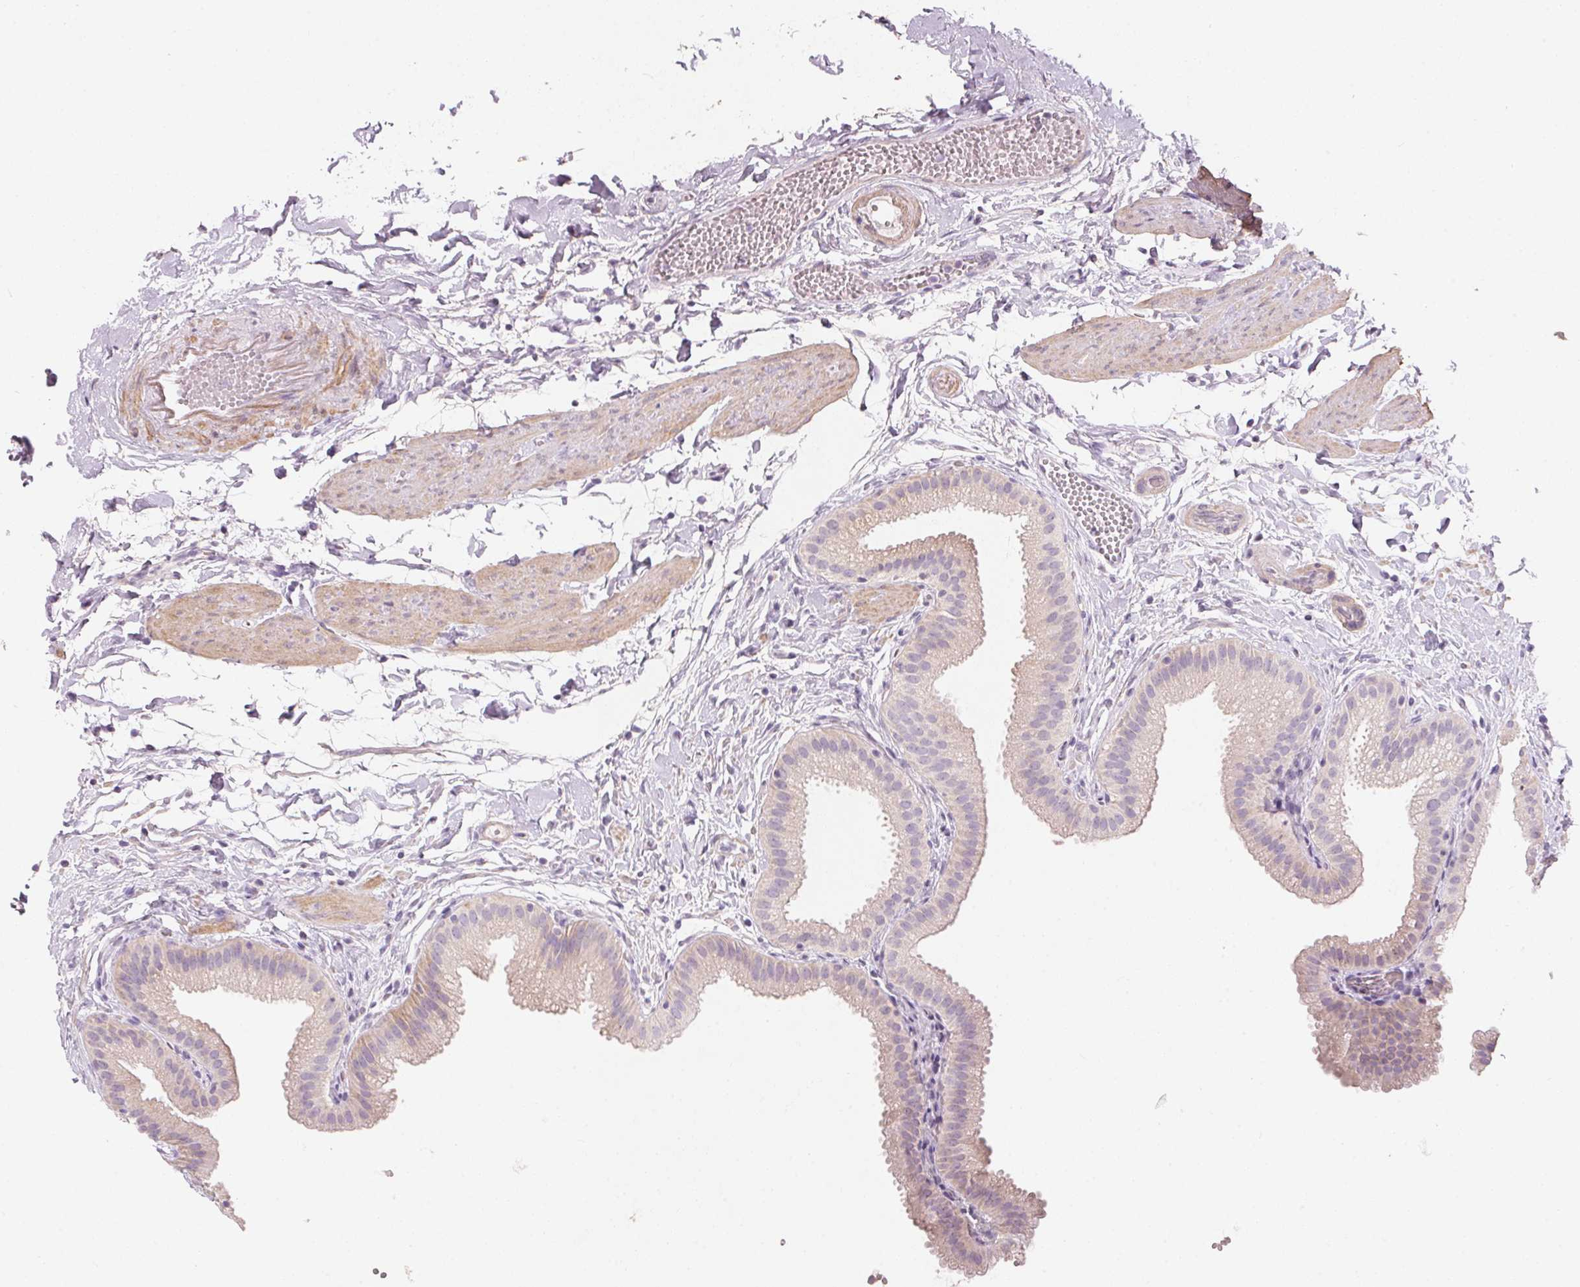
{"staining": {"intensity": "weak", "quantity": "<25%", "location": "cytoplasmic/membranous"}, "tissue": "gallbladder", "cell_type": "Glandular cells", "image_type": "normal", "snomed": [{"axis": "morphology", "description": "Normal tissue, NOS"}, {"axis": "topography", "description": "Gallbladder"}], "caption": "A micrograph of human gallbladder is negative for staining in glandular cells. Brightfield microscopy of immunohistochemistry stained with DAB (3,3'-diaminobenzidine) (brown) and hematoxylin (blue), captured at high magnification.", "gene": "DRAM2", "patient": {"sex": "female", "age": 63}}